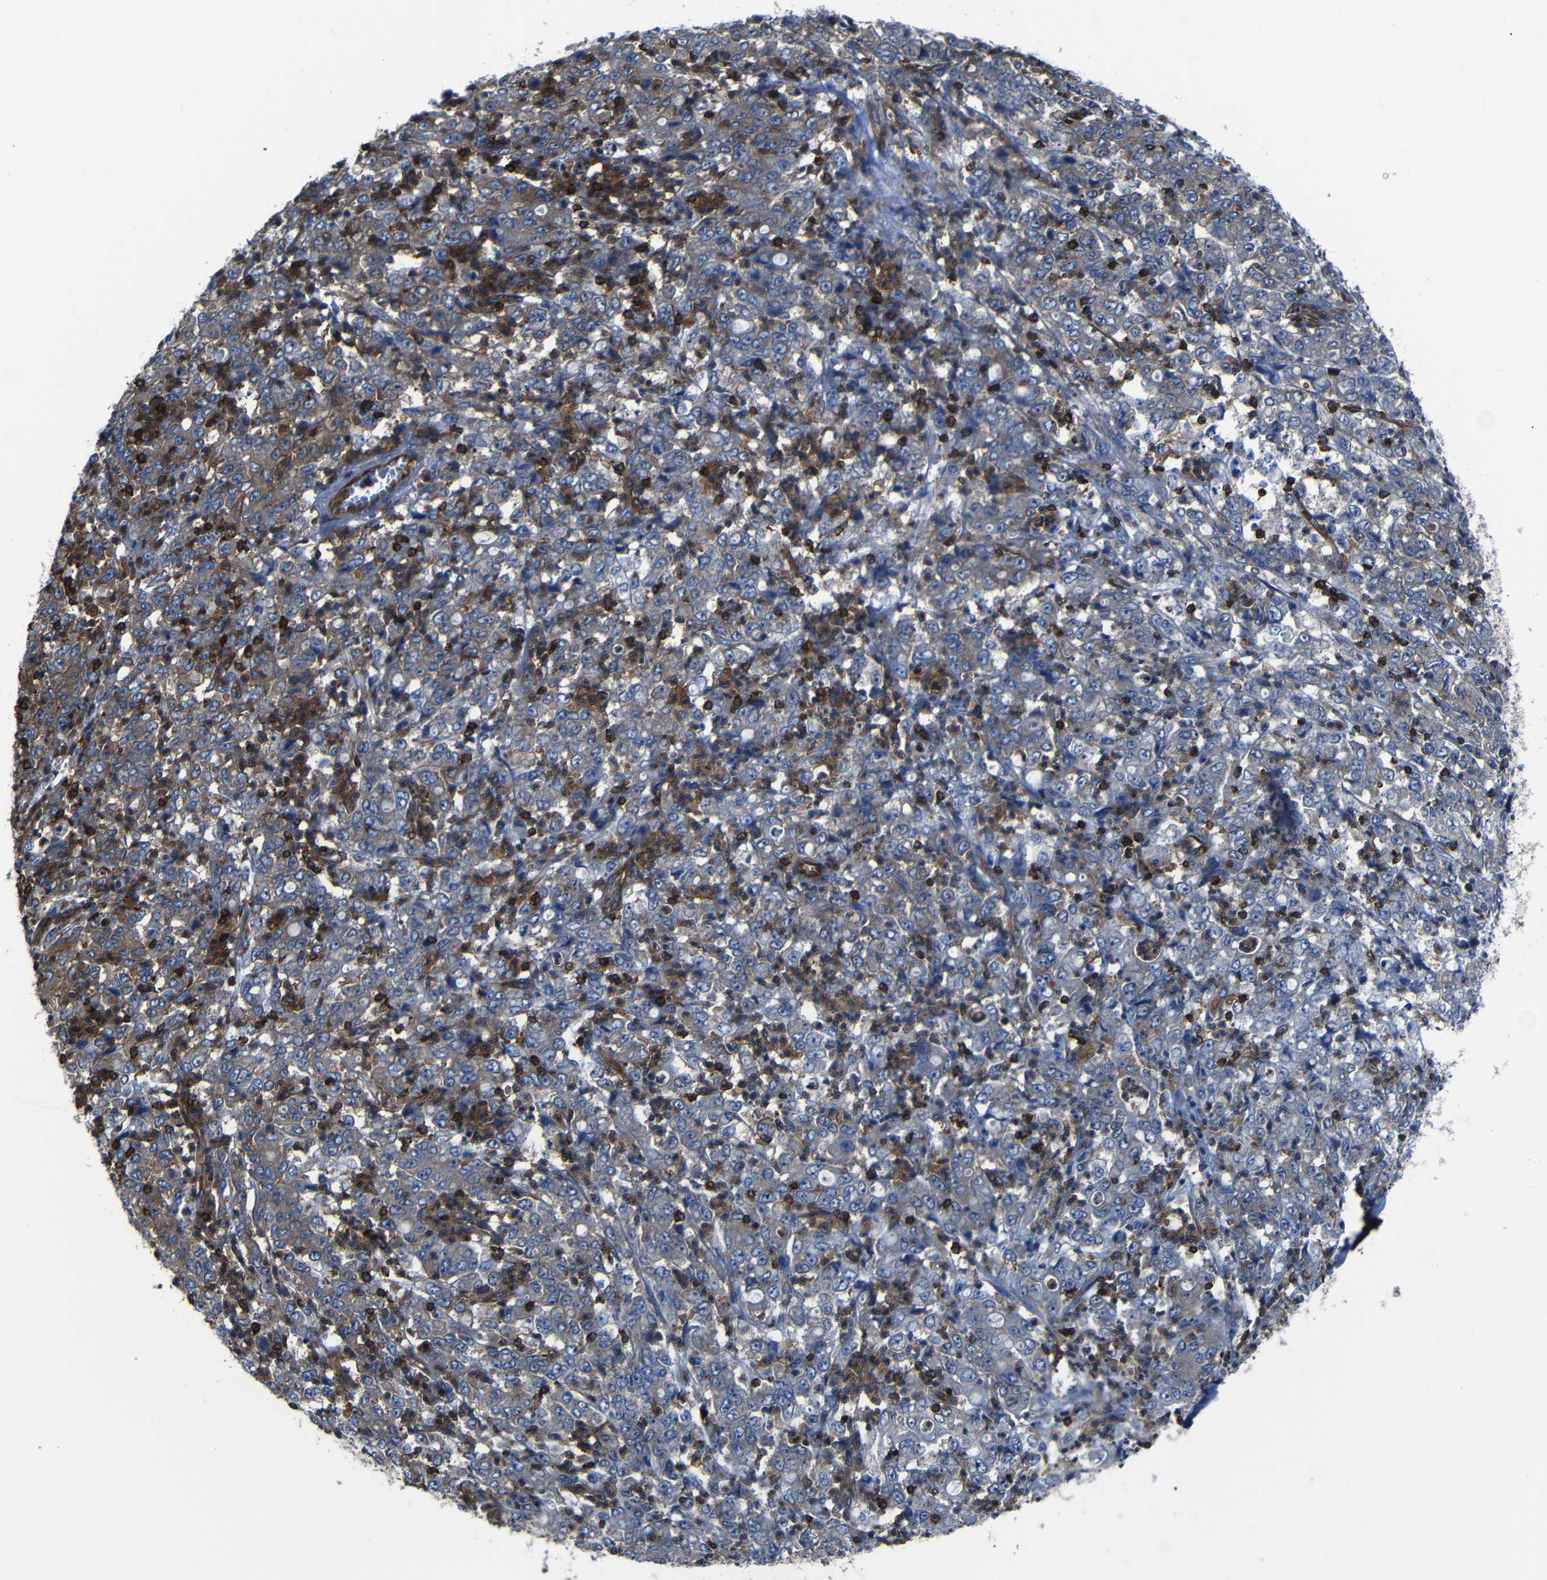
{"staining": {"intensity": "weak", "quantity": ">75%", "location": "cytoplasmic/membranous"}, "tissue": "stomach cancer", "cell_type": "Tumor cells", "image_type": "cancer", "snomed": [{"axis": "morphology", "description": "Adenocarcinoma, NOS"}, {"axis": "topography", "description": "Stomach, lower"}], "caption": "Immunohistochemistry (IHC) staining of stomach adenocarcinoma, which demonstrates low levels of weak cytoplasmic/membranous expression in about >75% of tumor cells indicating weak cytoplasmic/membranous protein positivity. The staining was performed using DAB (3,3'-diaminobenzidine) (brown) for protein detection and nuclei were counterstained in hematoxylin (blue).", "gene": "ARHGEF1", "patient": {"sex": "female", "age": 71}}